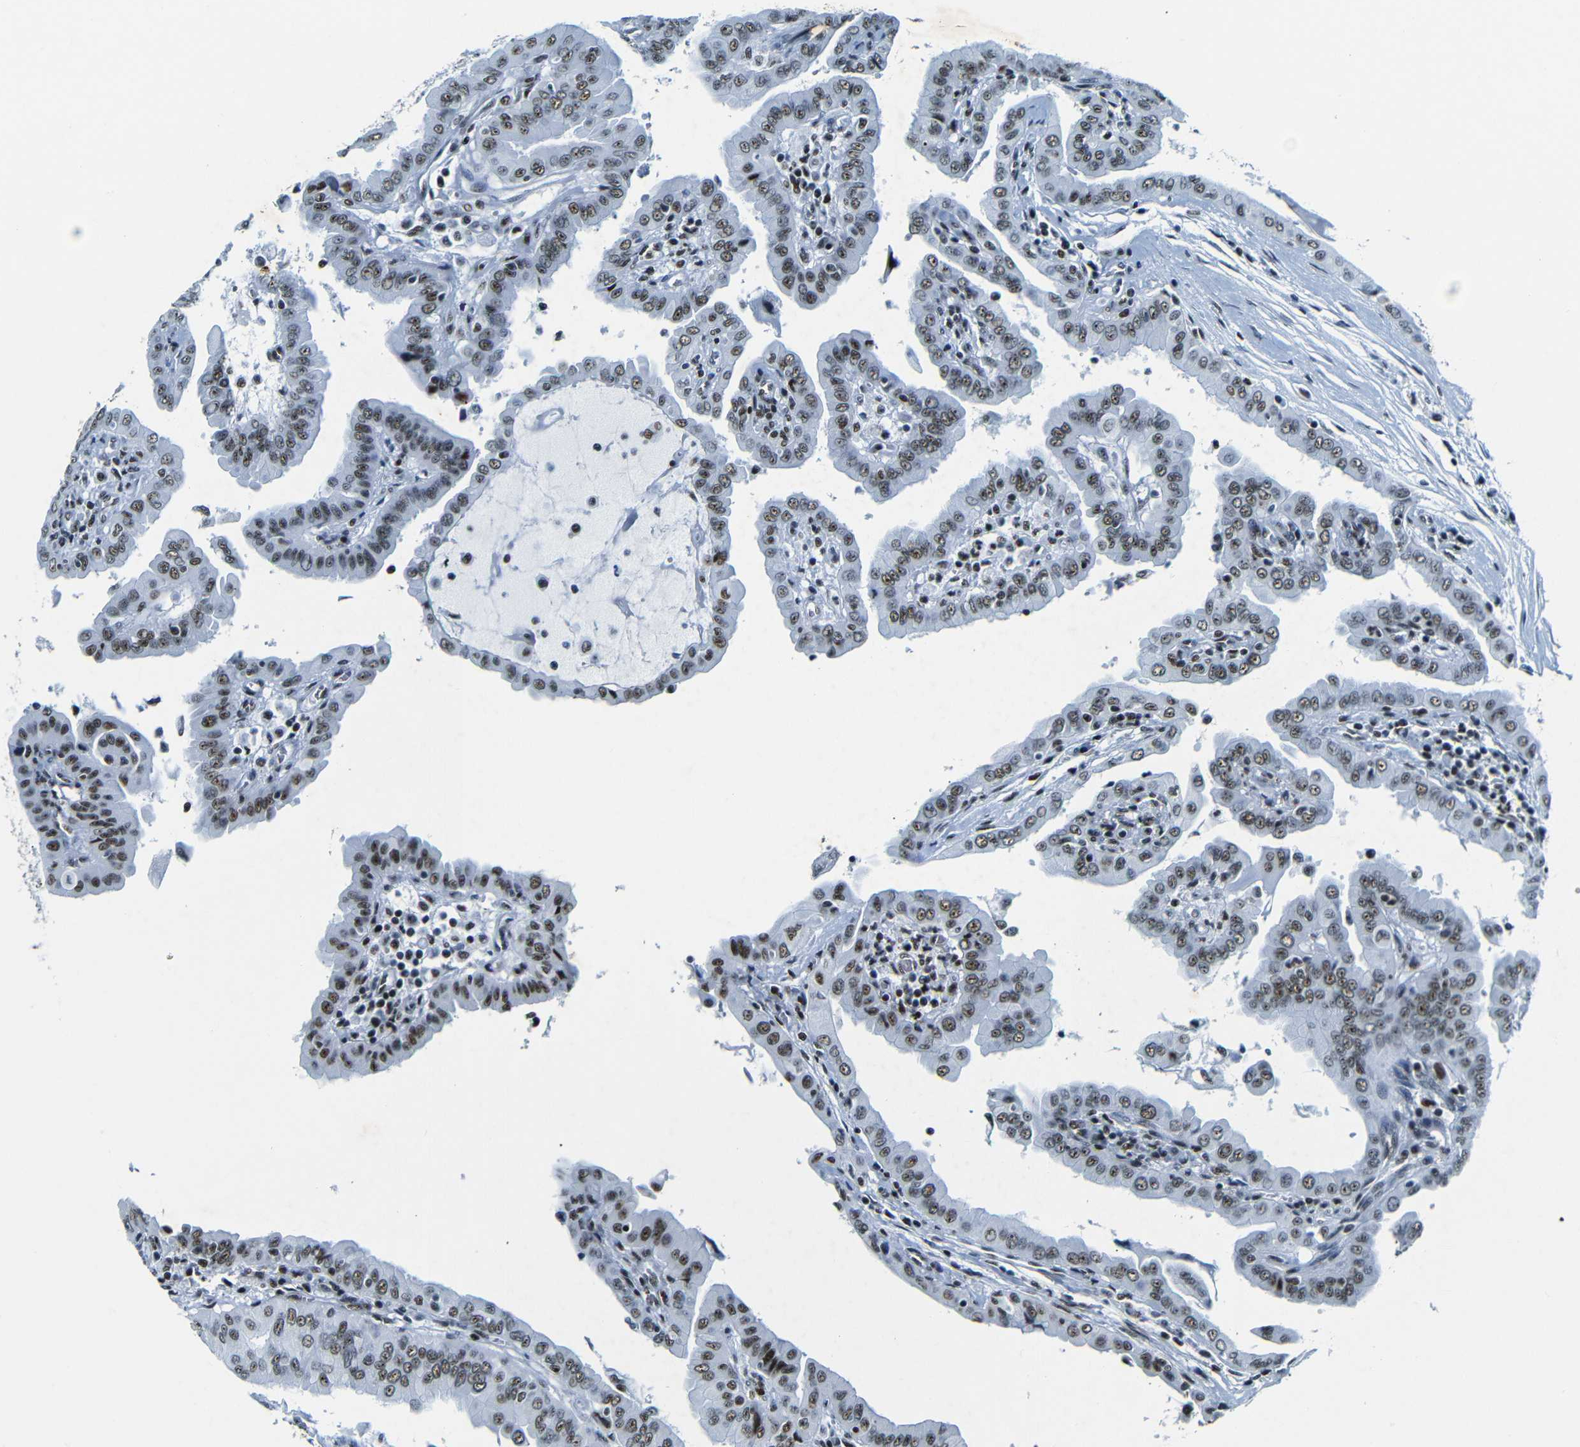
{"staining": {"intensity": "moderate", "quantity": "25%-75%", "location": "nuclear"}, "tissue": "thyroid cancer", "cell_type": "Tumor cells", "image_type": "cancer", "snomed": [{"axis": "morphology", "description": "Papillary adenocarcinoma, NOS"}, {"axis": "topography", "description": "Thyroid gland"}], "caption": "Protein analysis of thyroid cancer tissue displays moderate nuclear expression in approximately 25%-75% of tumor cells.", "gene": "SRSF1", "patient": {"sex": "male", "age": 33}}